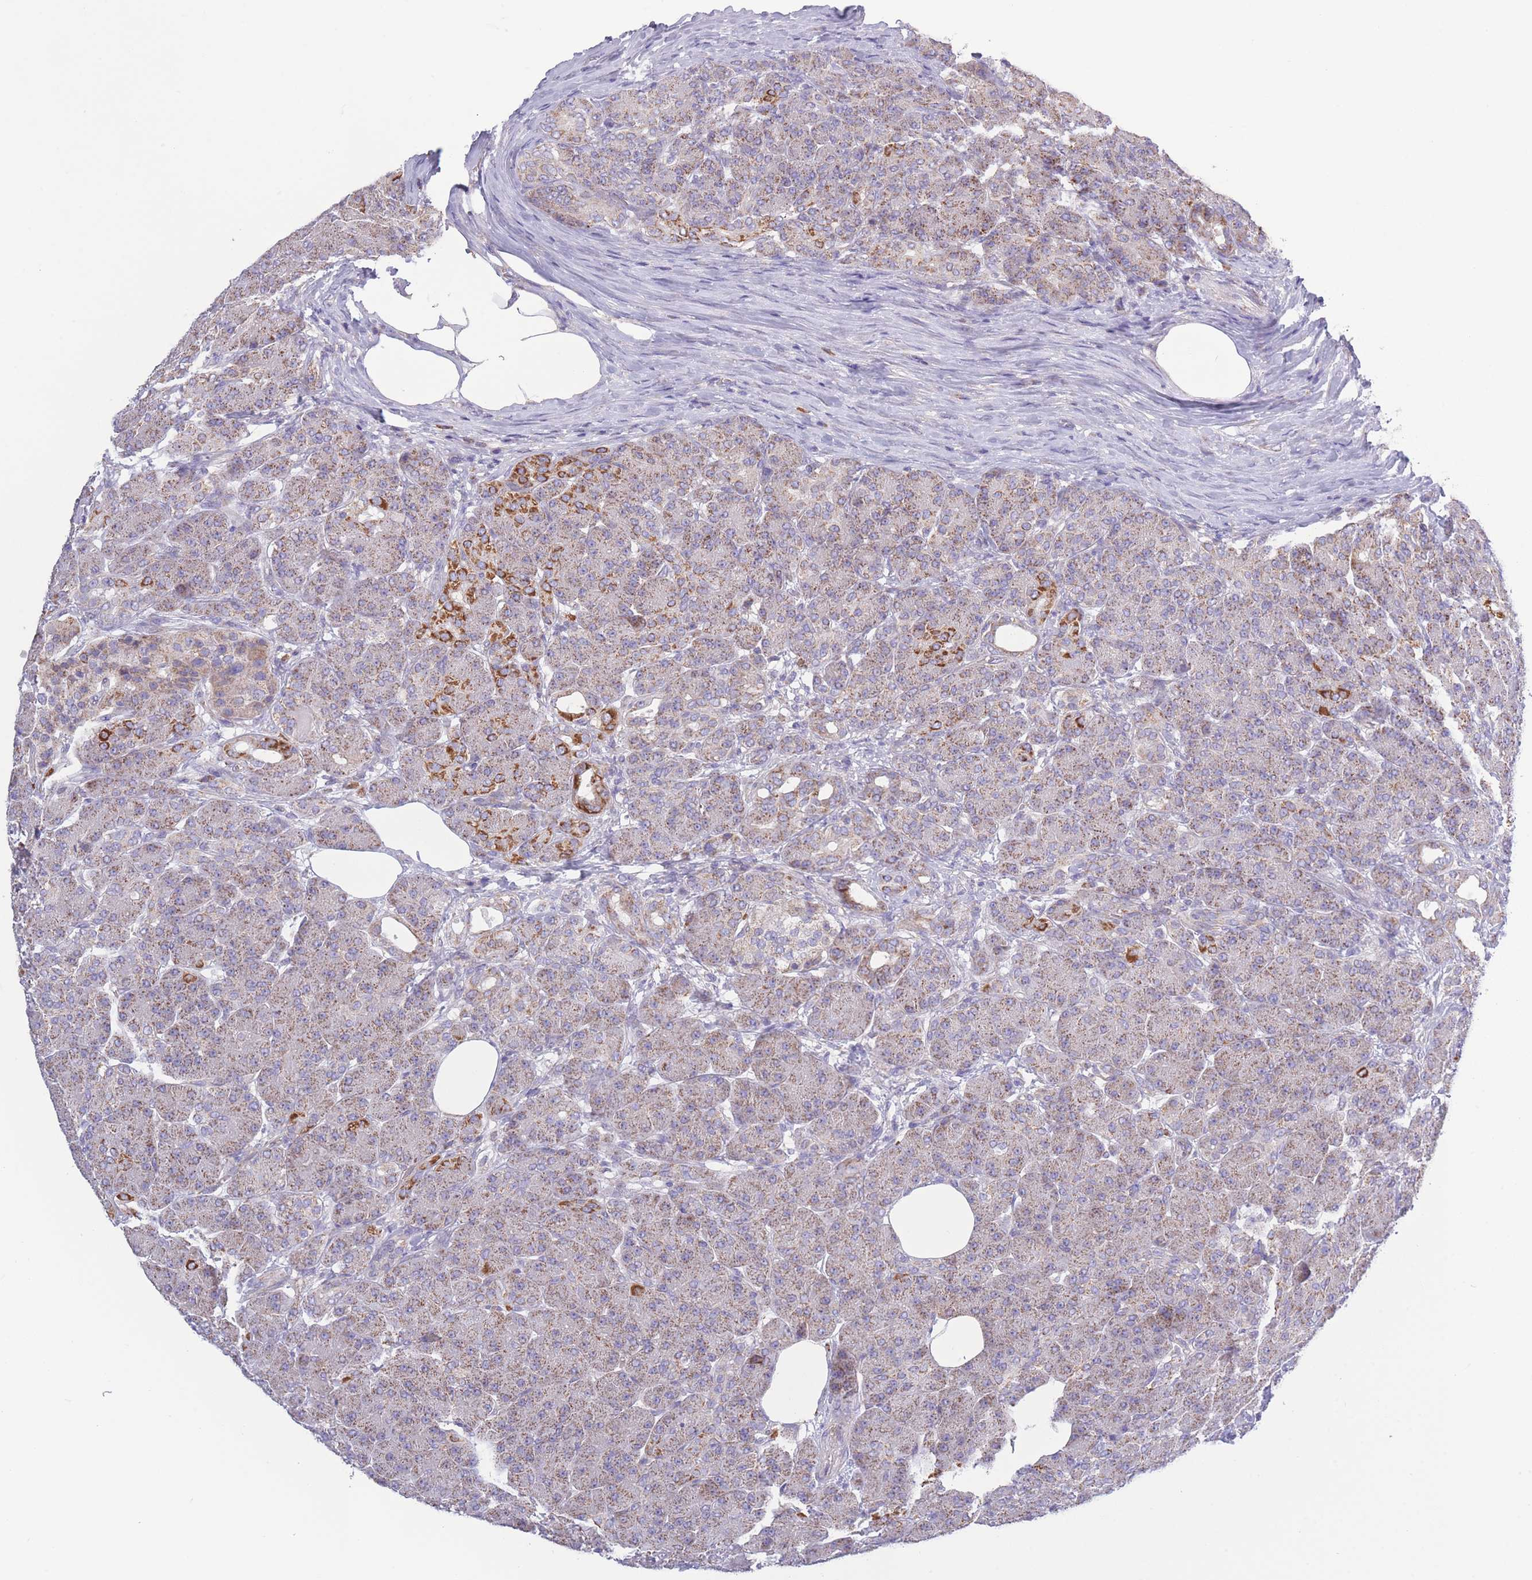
{"staining": {"intensity": "moderate", "quantity": "25%-75%", "location": "cytoplasmic/membranous"}, "tissue": "pancreas", "cell_type": "Exocrine glandular cells", "image_type": "normal", "snomed": [{"axis": "morphology", "description": "Normal tissue, NOS"}, {"axis": "topography", "description": "Pancreas"}], "caption": "IHC of unremarkable pancreas reveals medium levels of moderate cytoplasmic/membranous positivity in approximately 25%-75% of exocrine glandular cells.", "gene": "PDHA1", "patient": {"sex": "male", "age": 63}}